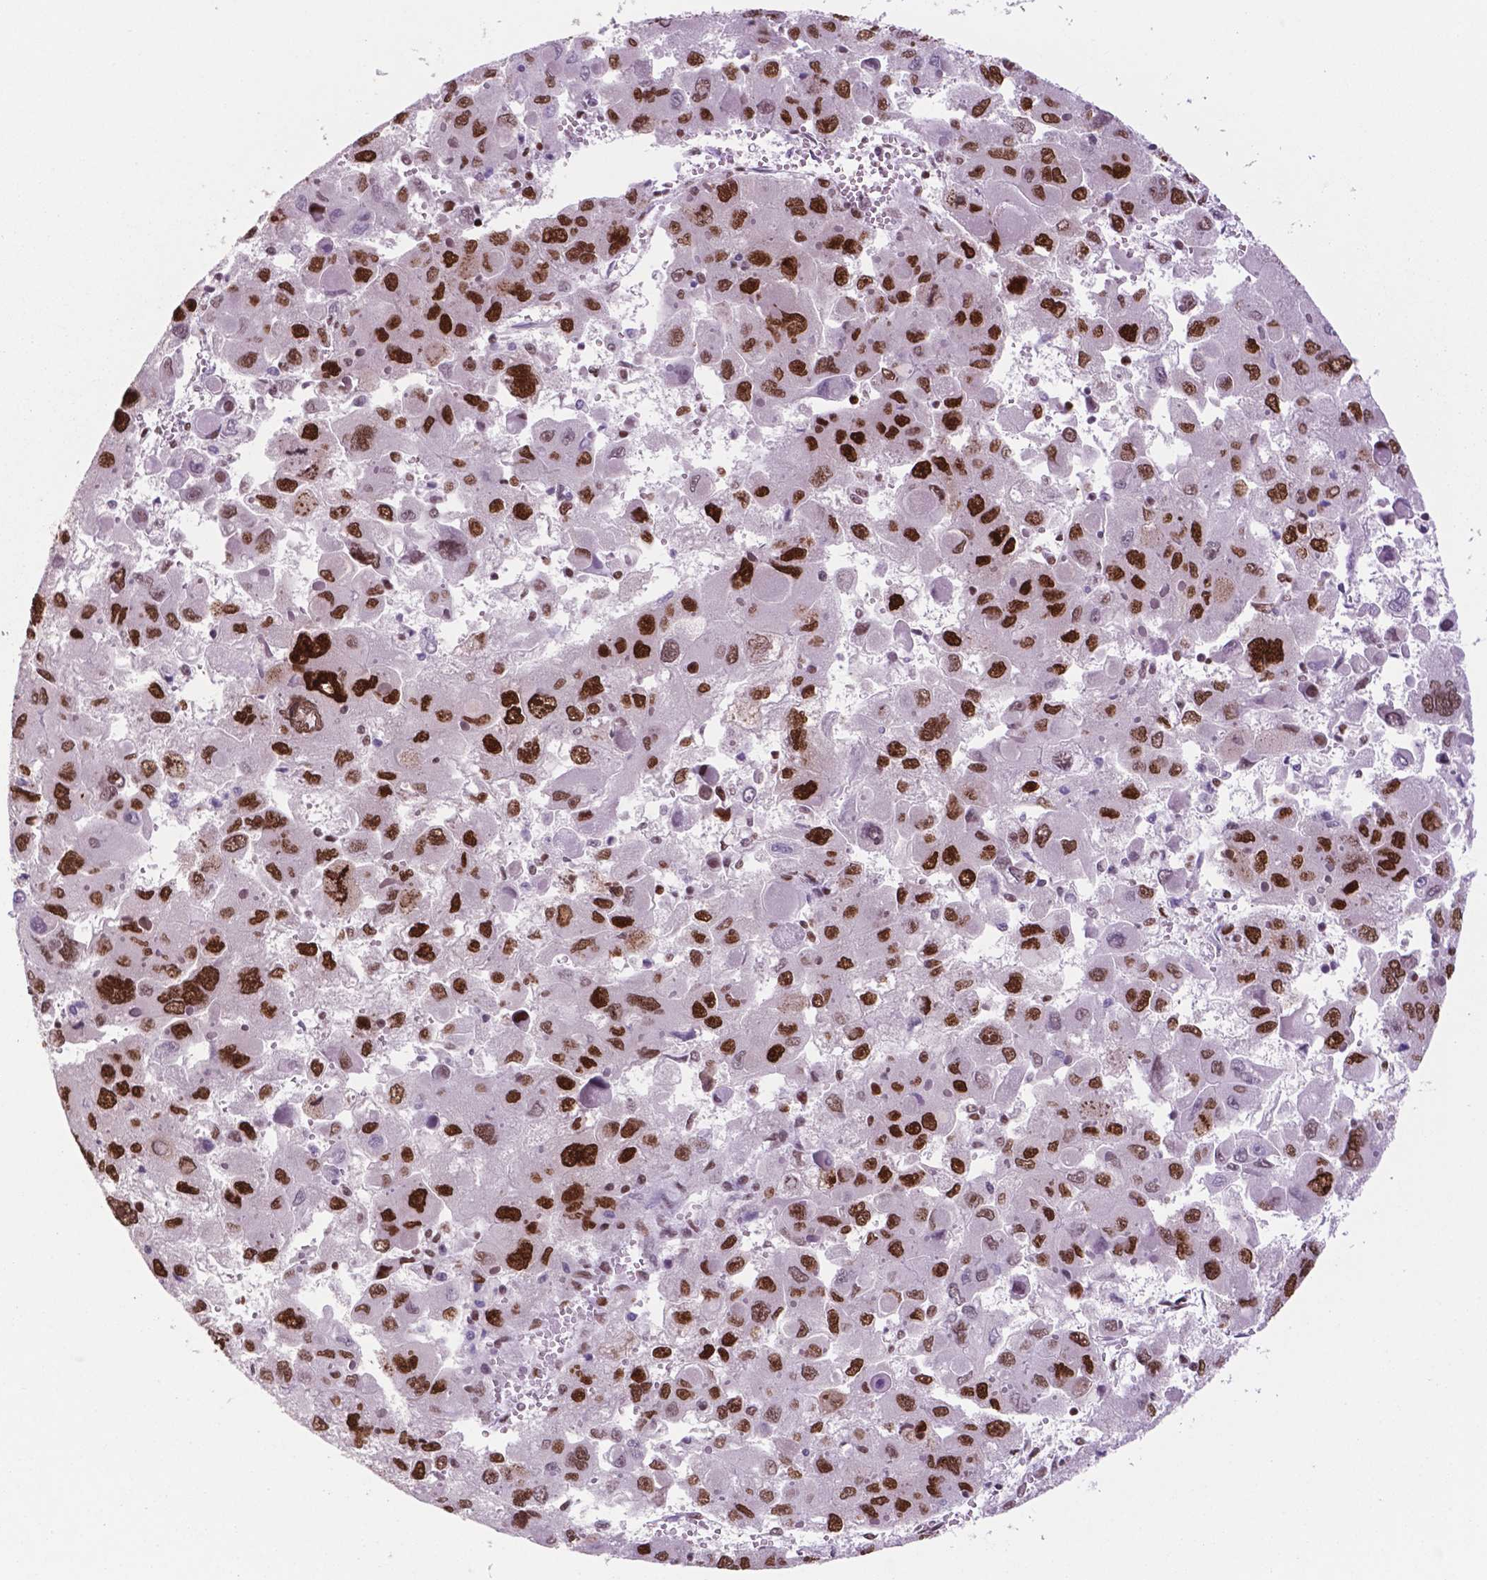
{"staining": {"intensity": "strong", "quantity": ">75%", "location": "nuclear"}, "tissue": "liver cancer", "cell_type": "Tumor cells", "image_type": "cancer", "snomed": [{"axis": "morphology", "description": "Carcinoma, Hepatocellular, NOS"}, {"axis": "topography", "description": "Liver"}], "caption": "A brown stain labels strong nuclear expression of a protein in liver cancer tumor cells. (Brightfield microscopy of DAB IHC at high magnification).", "gene": "MSH6", "patient": {"sex": "female", "age": 41}}